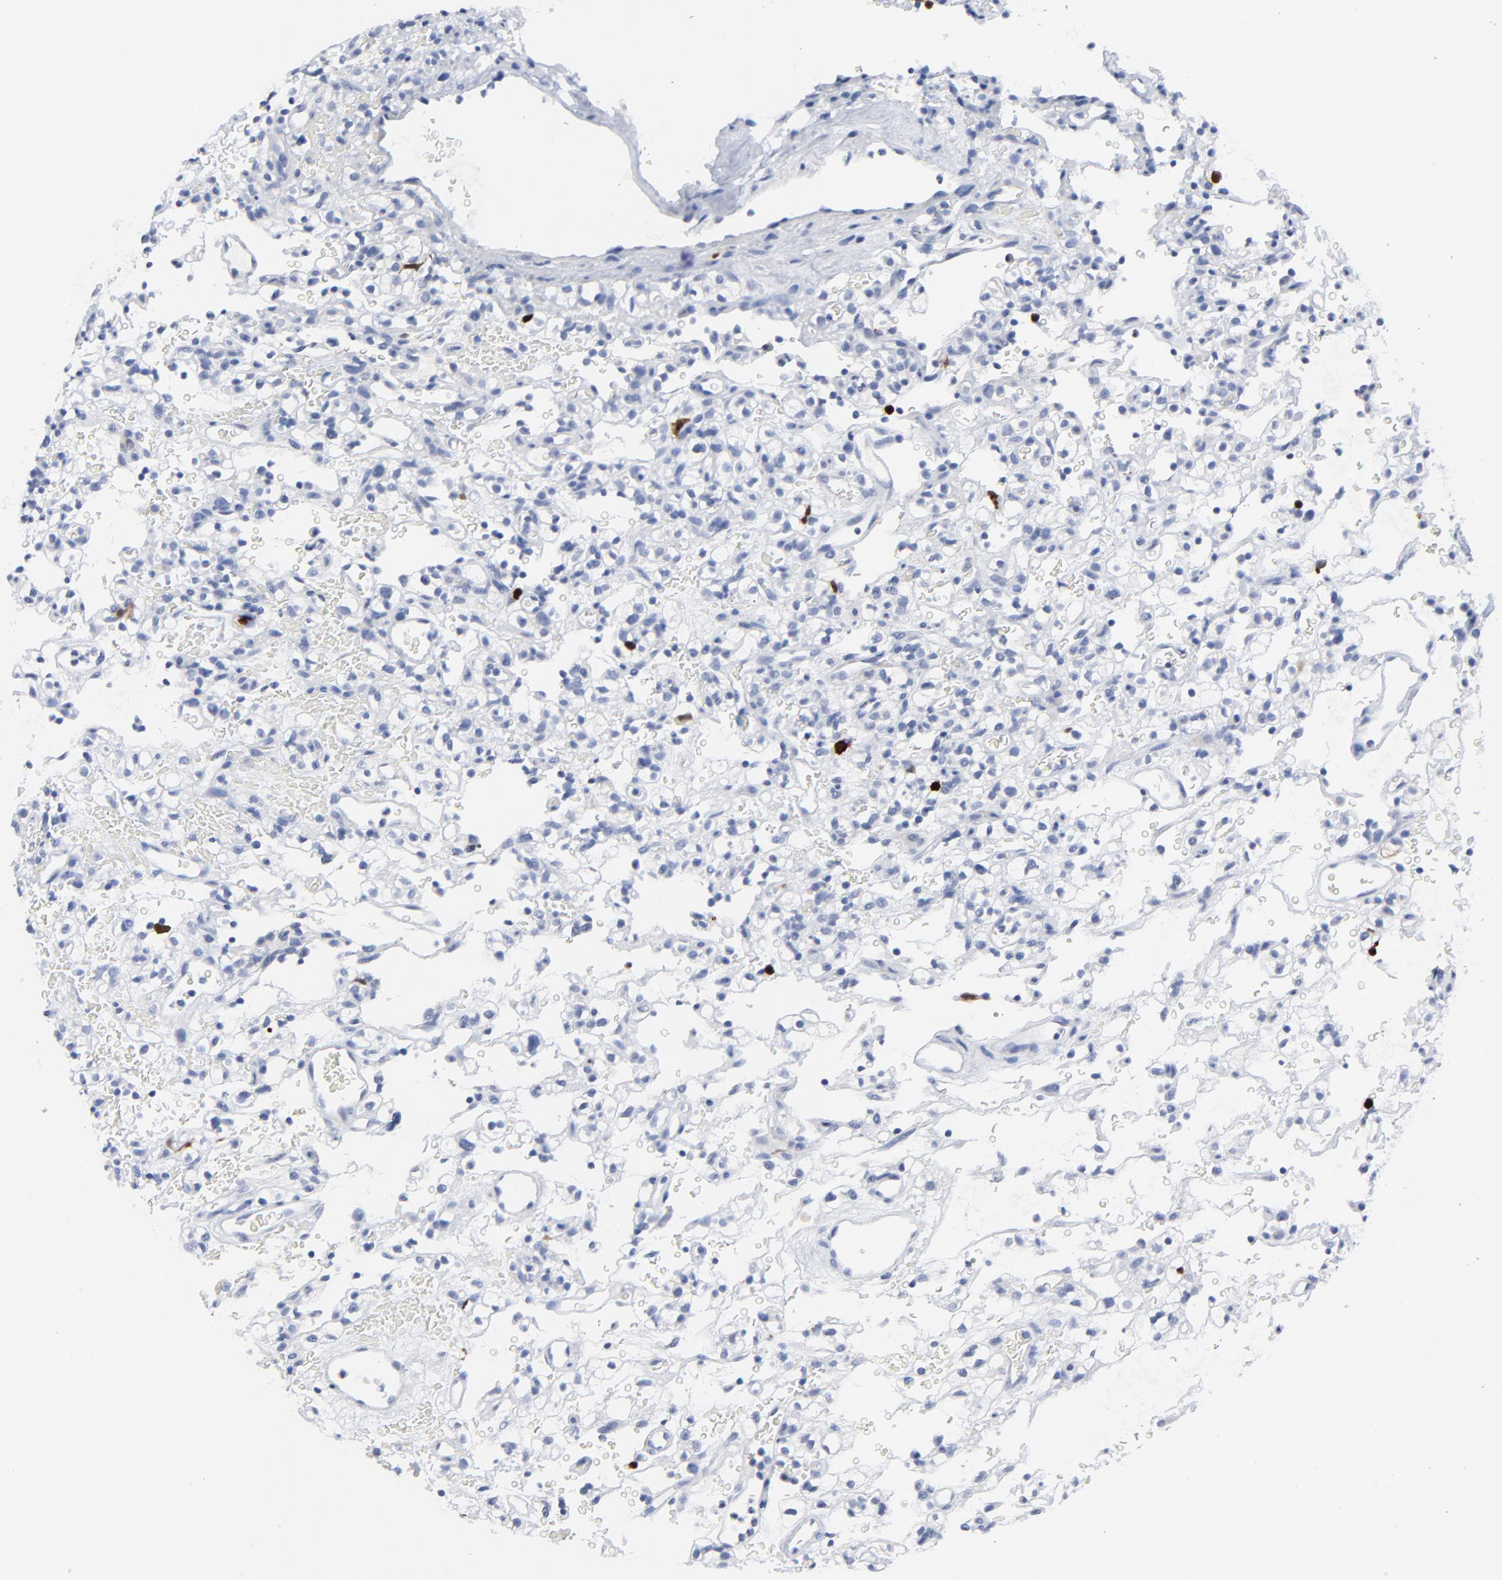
{"staining": {"intensity": "strong", "quantity": "<25%", "location": "cytoplasmic/membranous,nuclear"}, "tissue": "renal cancer", "cell_type": "Tumor cells", "image_type": "cancer", "snomed": [{"axis": "morphology", "description": "Normal tissue, NOS"}, {"axis": "morphology", "description": "Adenocarcinoma, NOS"}, {"axis": "topography", "description": "Kidney"}], "caption": "Renal cancer (adenocarcinoma) tissue reveals strong cytoplasmic/membranous and nuclear expression in about <25% of tumor cells", "gene": "CDK1", "patient": {"sex": "female", "age": 72}}